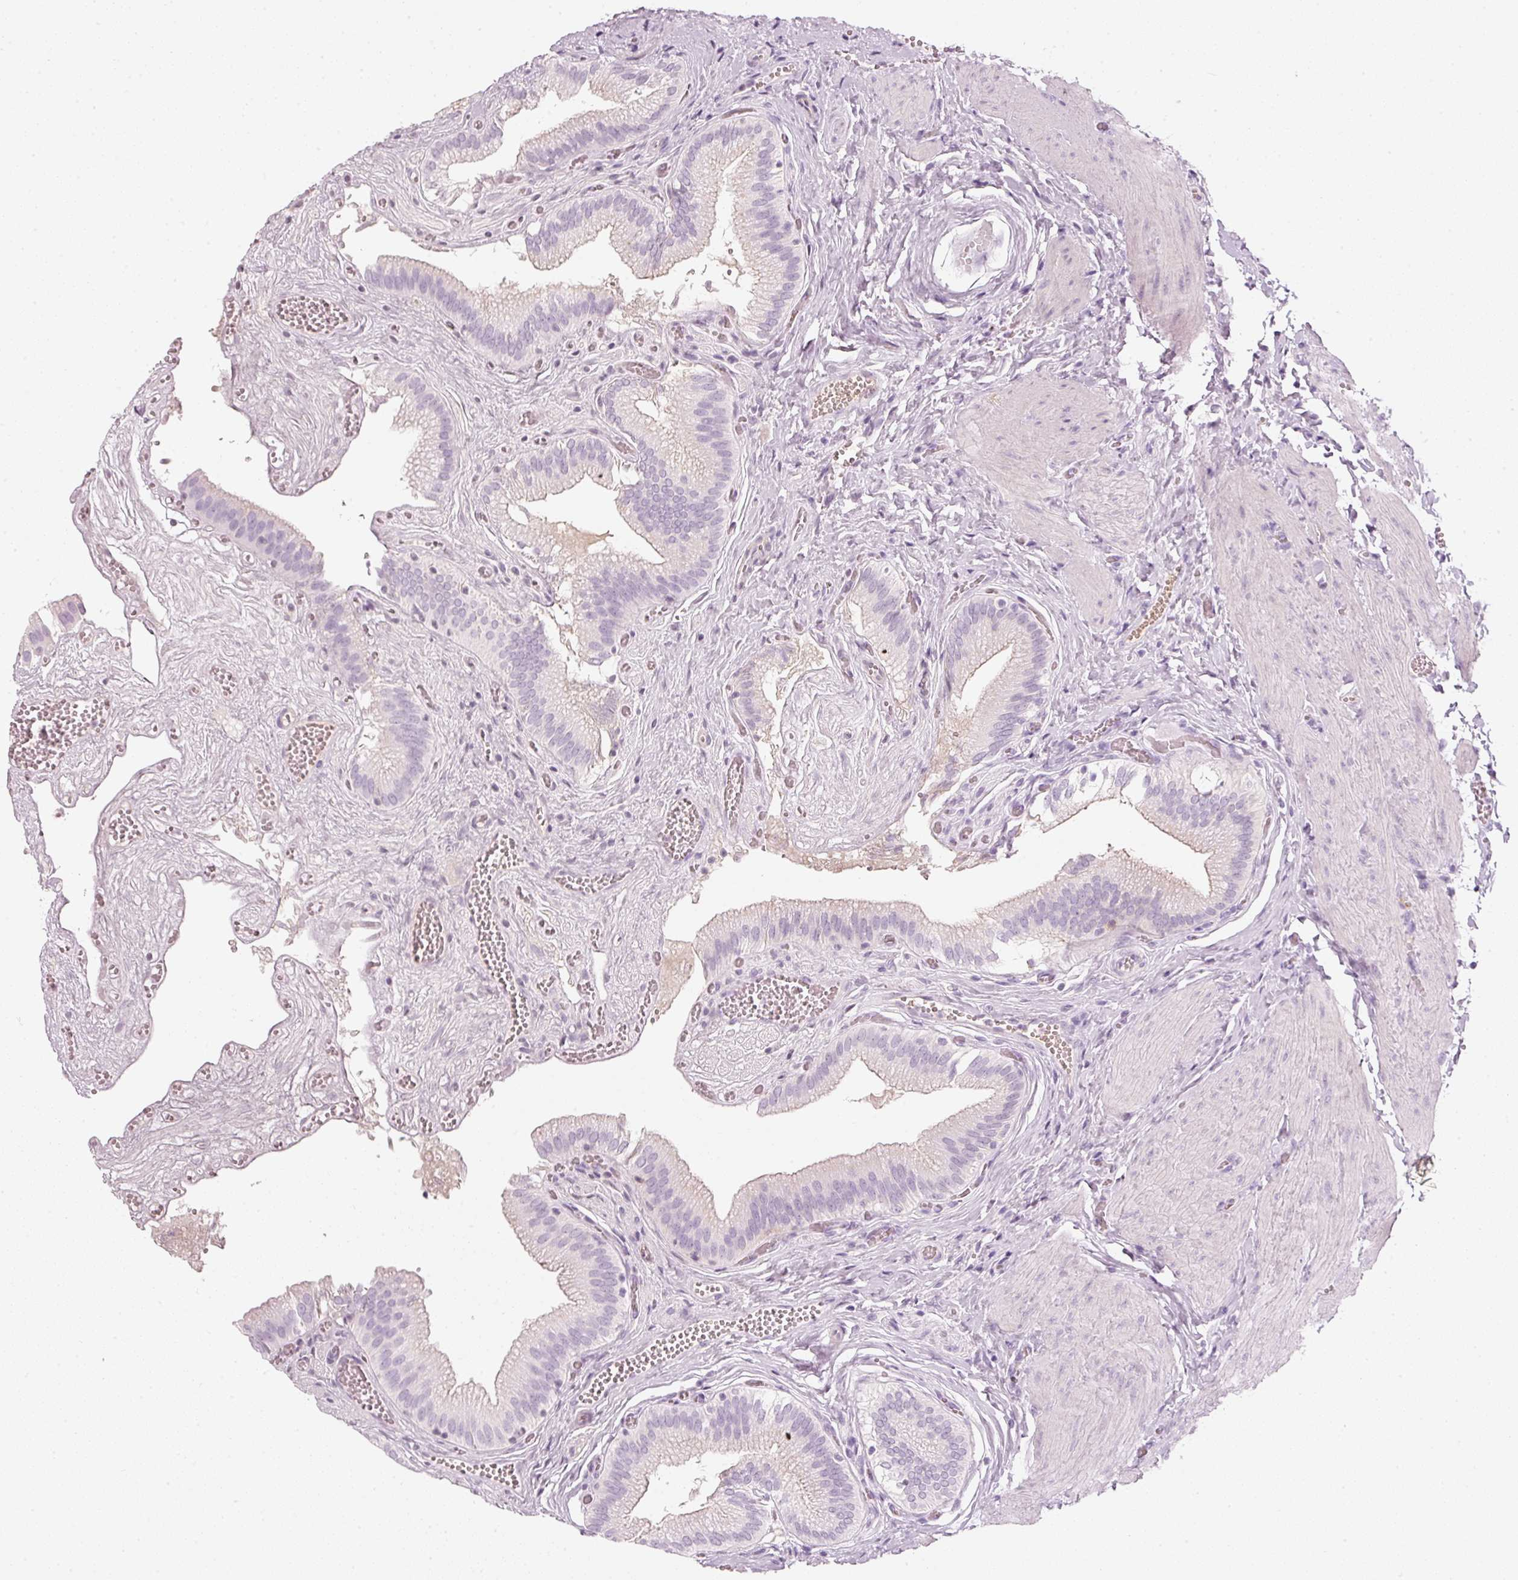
{"staining": {"intensity": "negative", "quantity": "none", "location": "none"}, "tissue": "gallbladder", "cell_type": "Glandular cells", "image_type": "normal", "snomed": [{"axis": "morphology", "description": "Normal tissue, NOS"}, {"axis": "topography", "description": "Gallbladder"}, {"axis": "topography", "description": "Peripheral nerve tissue"}], "caption": "Immunohistochemistry of unremarkable human gallbladder reveals no expression in glandular cells.", "gene": "VCAM1", "patient": {"sex": "male", "age": 17}}